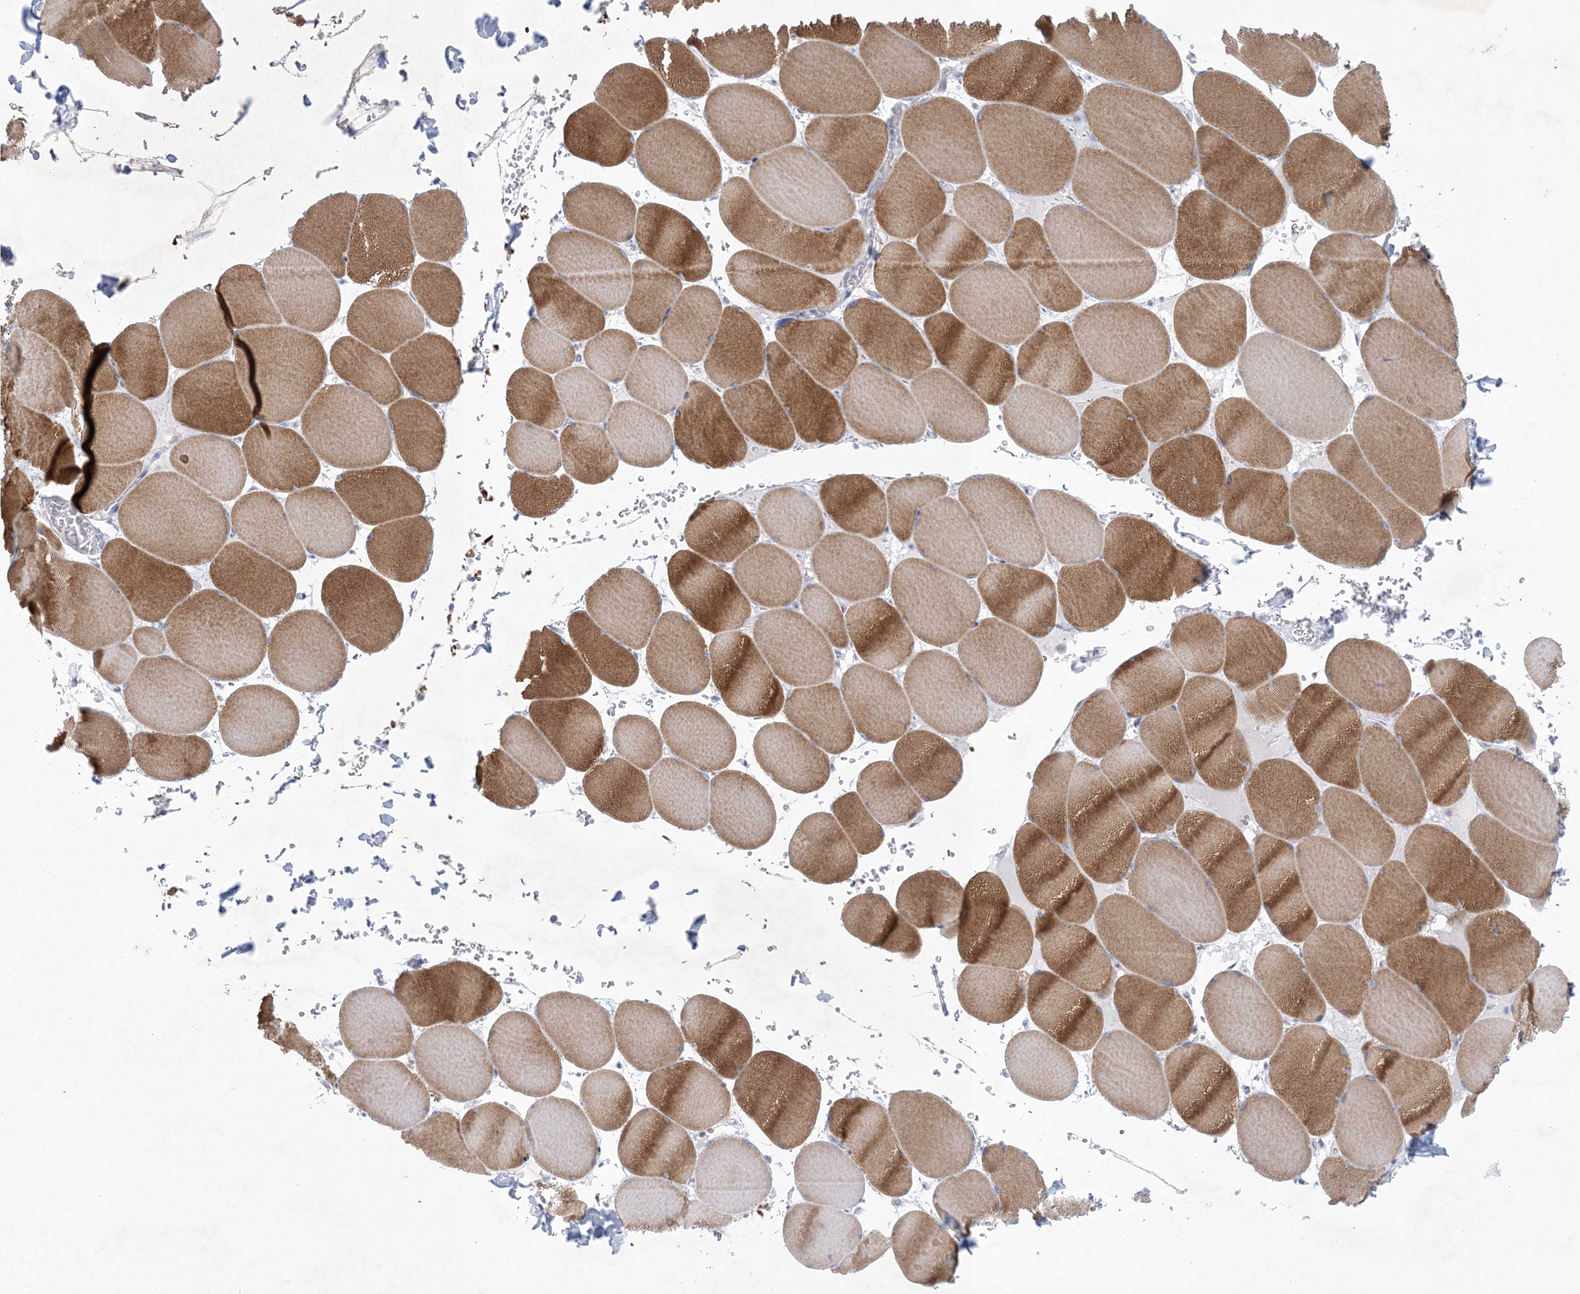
{"staining": {"intensity": "moderate", "quantity": ">75%", "location": "cytoplasmic/membranous"}, "tissue": "skeletal muscle", "cell_type": "Myocytes", "image_type": "normal", "snomed": [{"axis": "morphology", "description": "Normal tissue, NOS"}, {"axis": "topography", "description": "Skeletal muscle"}, {"axis": "topography", "description": "Head-Neck"}], "caption": "Myocytes demonstrate moderate cytoplasmic/membranous staining in approximately >75% of cells in benign skeletal muscle. (DAB (3,3'-diaminobenzidine) IHC with brightfield microscopy, high magnification).", "gene": "GABRG1", "patient": {"sex": "male", "age": 66}}